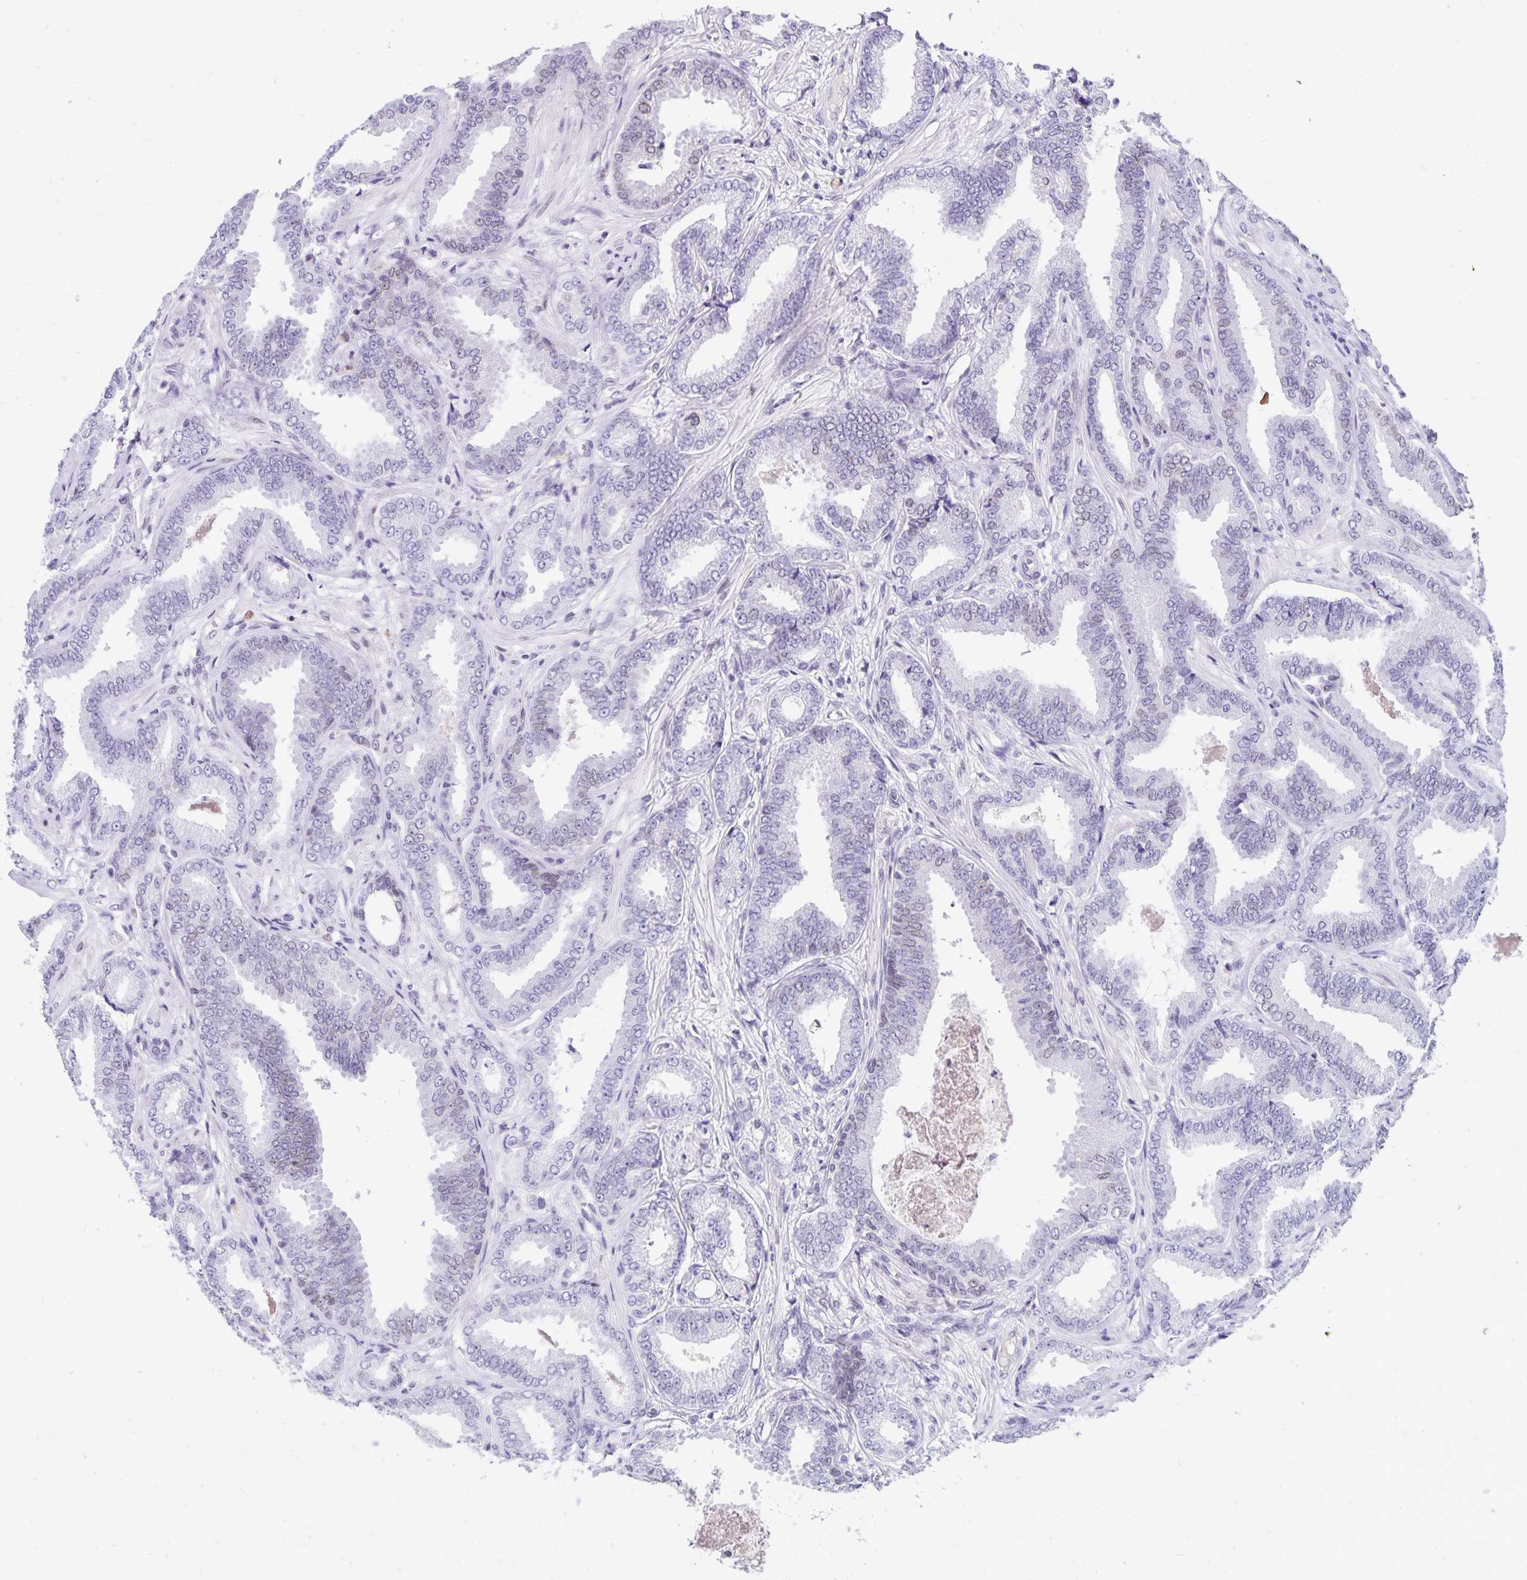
{"staining": {"intensity": "negative", "quantity": "none", "location": "none"}, "tissue": "prostate cancer", "cell_type": "Tumor cells", "image_type": "cancer", "snomed": [{"axis": "morphology", "description": "Adenocarcinoma, Low grade"}, {"axis": "topography", "description": "Prostate"}], "caption": "A high-resolution histopathology image shows IHC staining of adenocarcinoma (low-grade) (prostate), which reveals no significant staining in tumor cells. (DAB (3,3'-diaminobenzidine) IHC visualized using brightfield microscopy, high magnification).", "gene": "FAM166C", "patient": {"sex": "male", "age": 55}}